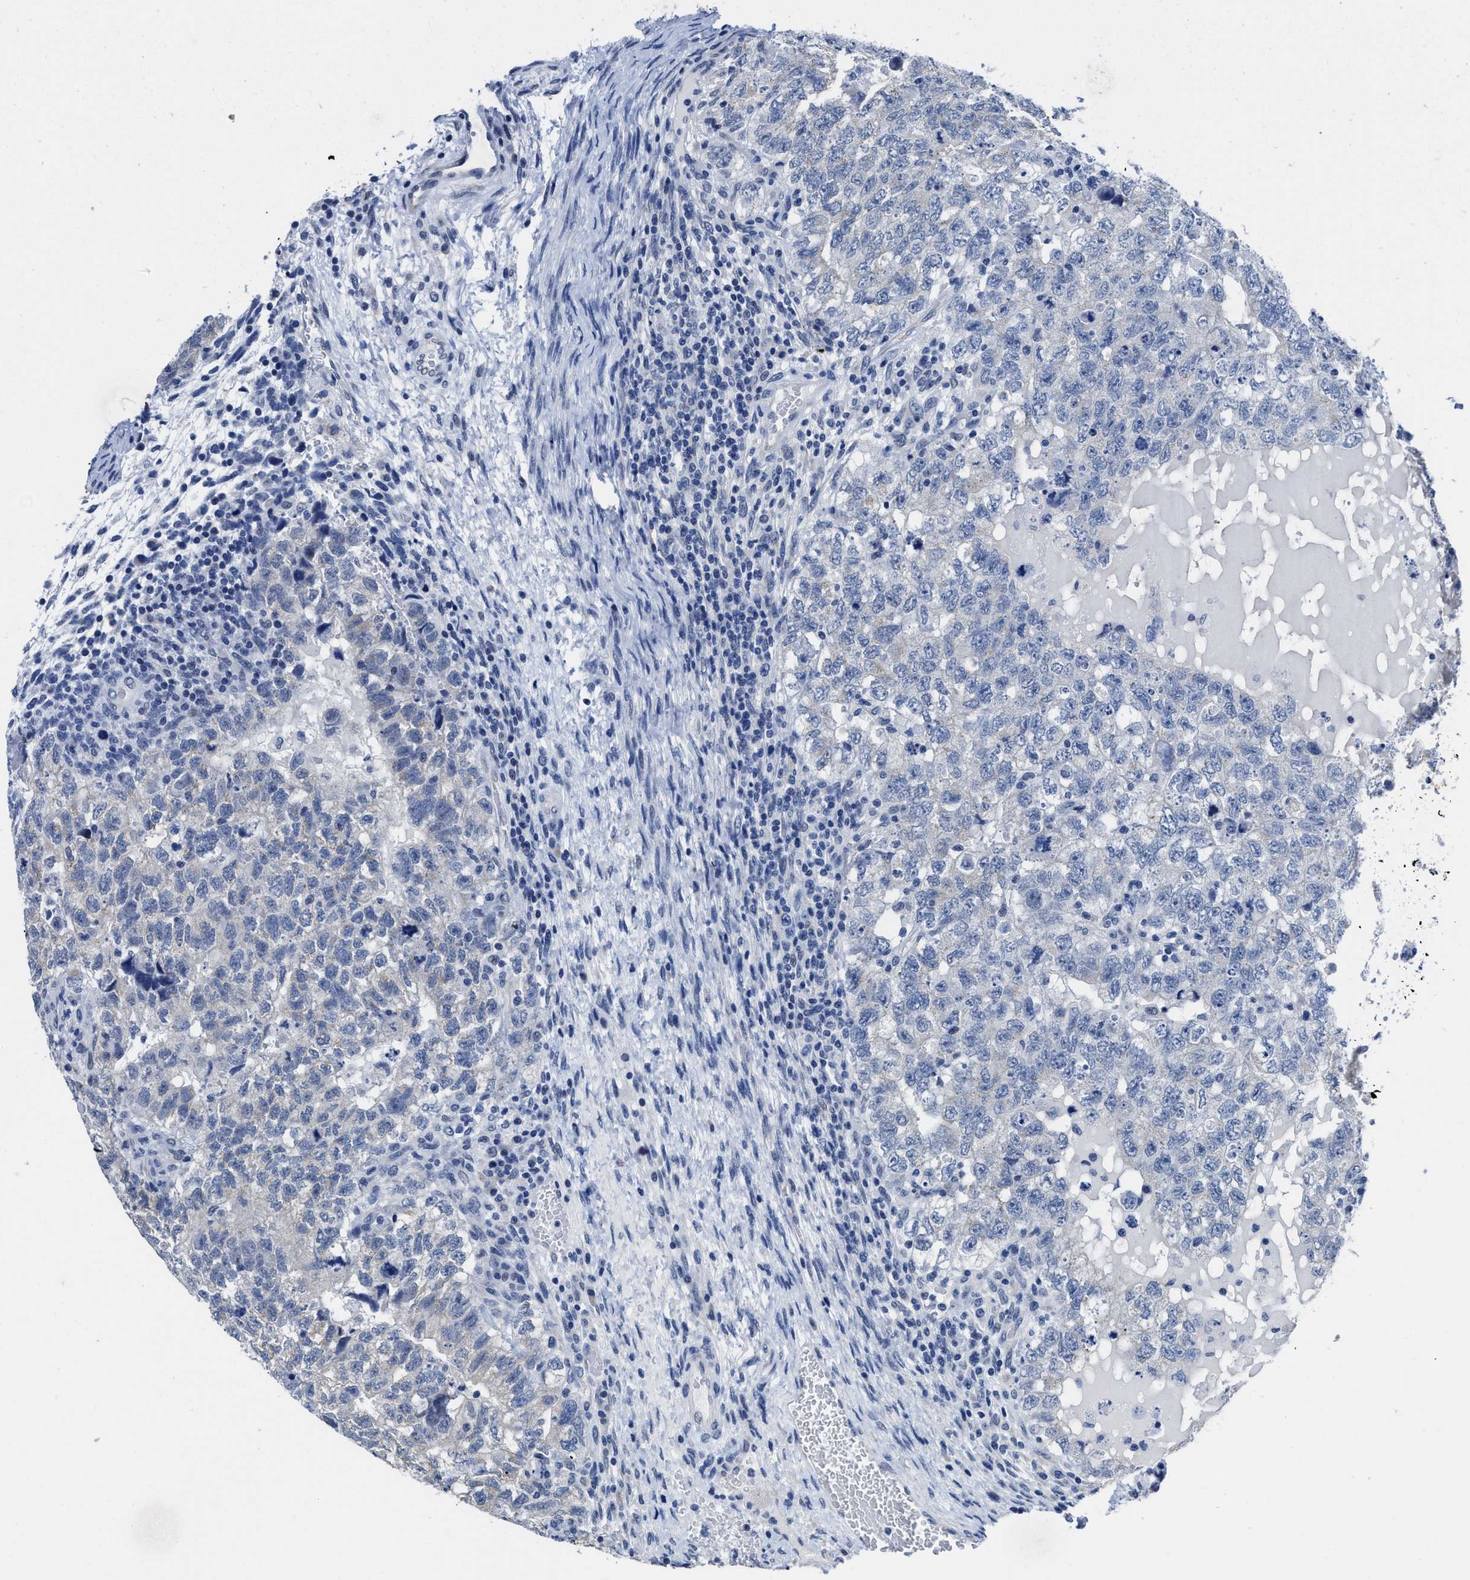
{"staining": {"intensity": "negative", "quantity": "none", "location": "none"}, "tissue": "testis cancer", "cell_type": "Tumor cells", "image_type": "cancer", "snomed": [{"axis": "morphology", "description": "Carcinoma, Embryonal, NOS"}, {"axis": "topography", "description": "Testis"}], "caption": "Protein analysis of testis embryonal carcinoma reveals no significant staining in tumor cells.", "gene": "HOOK1", "patient": {"sex": "male", "age": 36}}